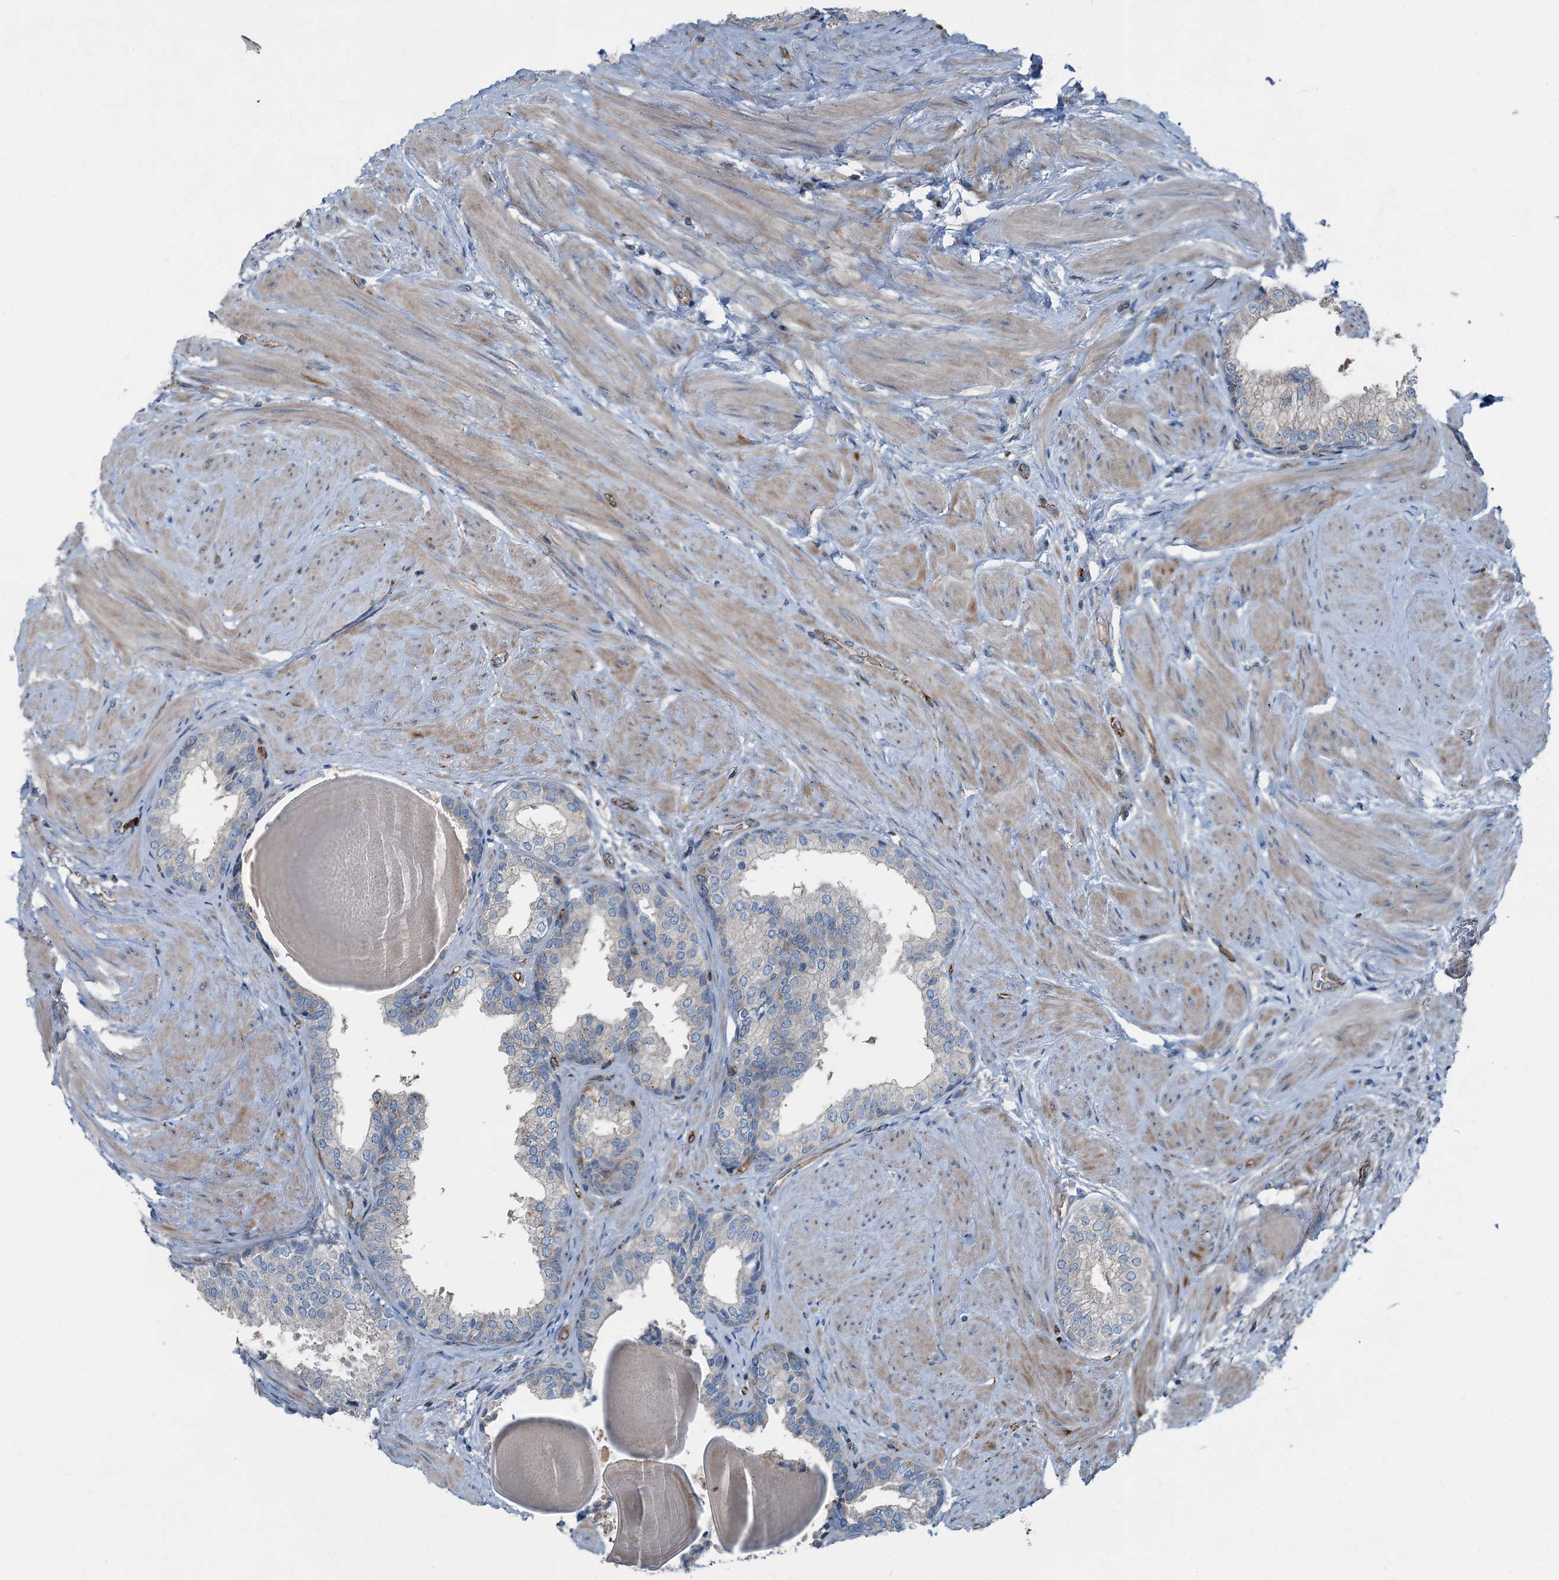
{"staining": {"intensity": "weak", "quantity": "25%-75%", "location": "cytoplasmic/membranous"}, "tissue": "prostate", "cell_type": "Glandular cells", "image_type": "normal", "snomed": [{"axis": "morphology", "description": "Normal tissue, NOS"}, {"axis": "topography", "description": "Prostate"}], "caption": "Weak cytoplasmic/membranous protein positivity is appreciated in about 25%-75% of glandular cells in prostate.", "gene": "AXL", "patient": {"sex": "male", "age": 48}}